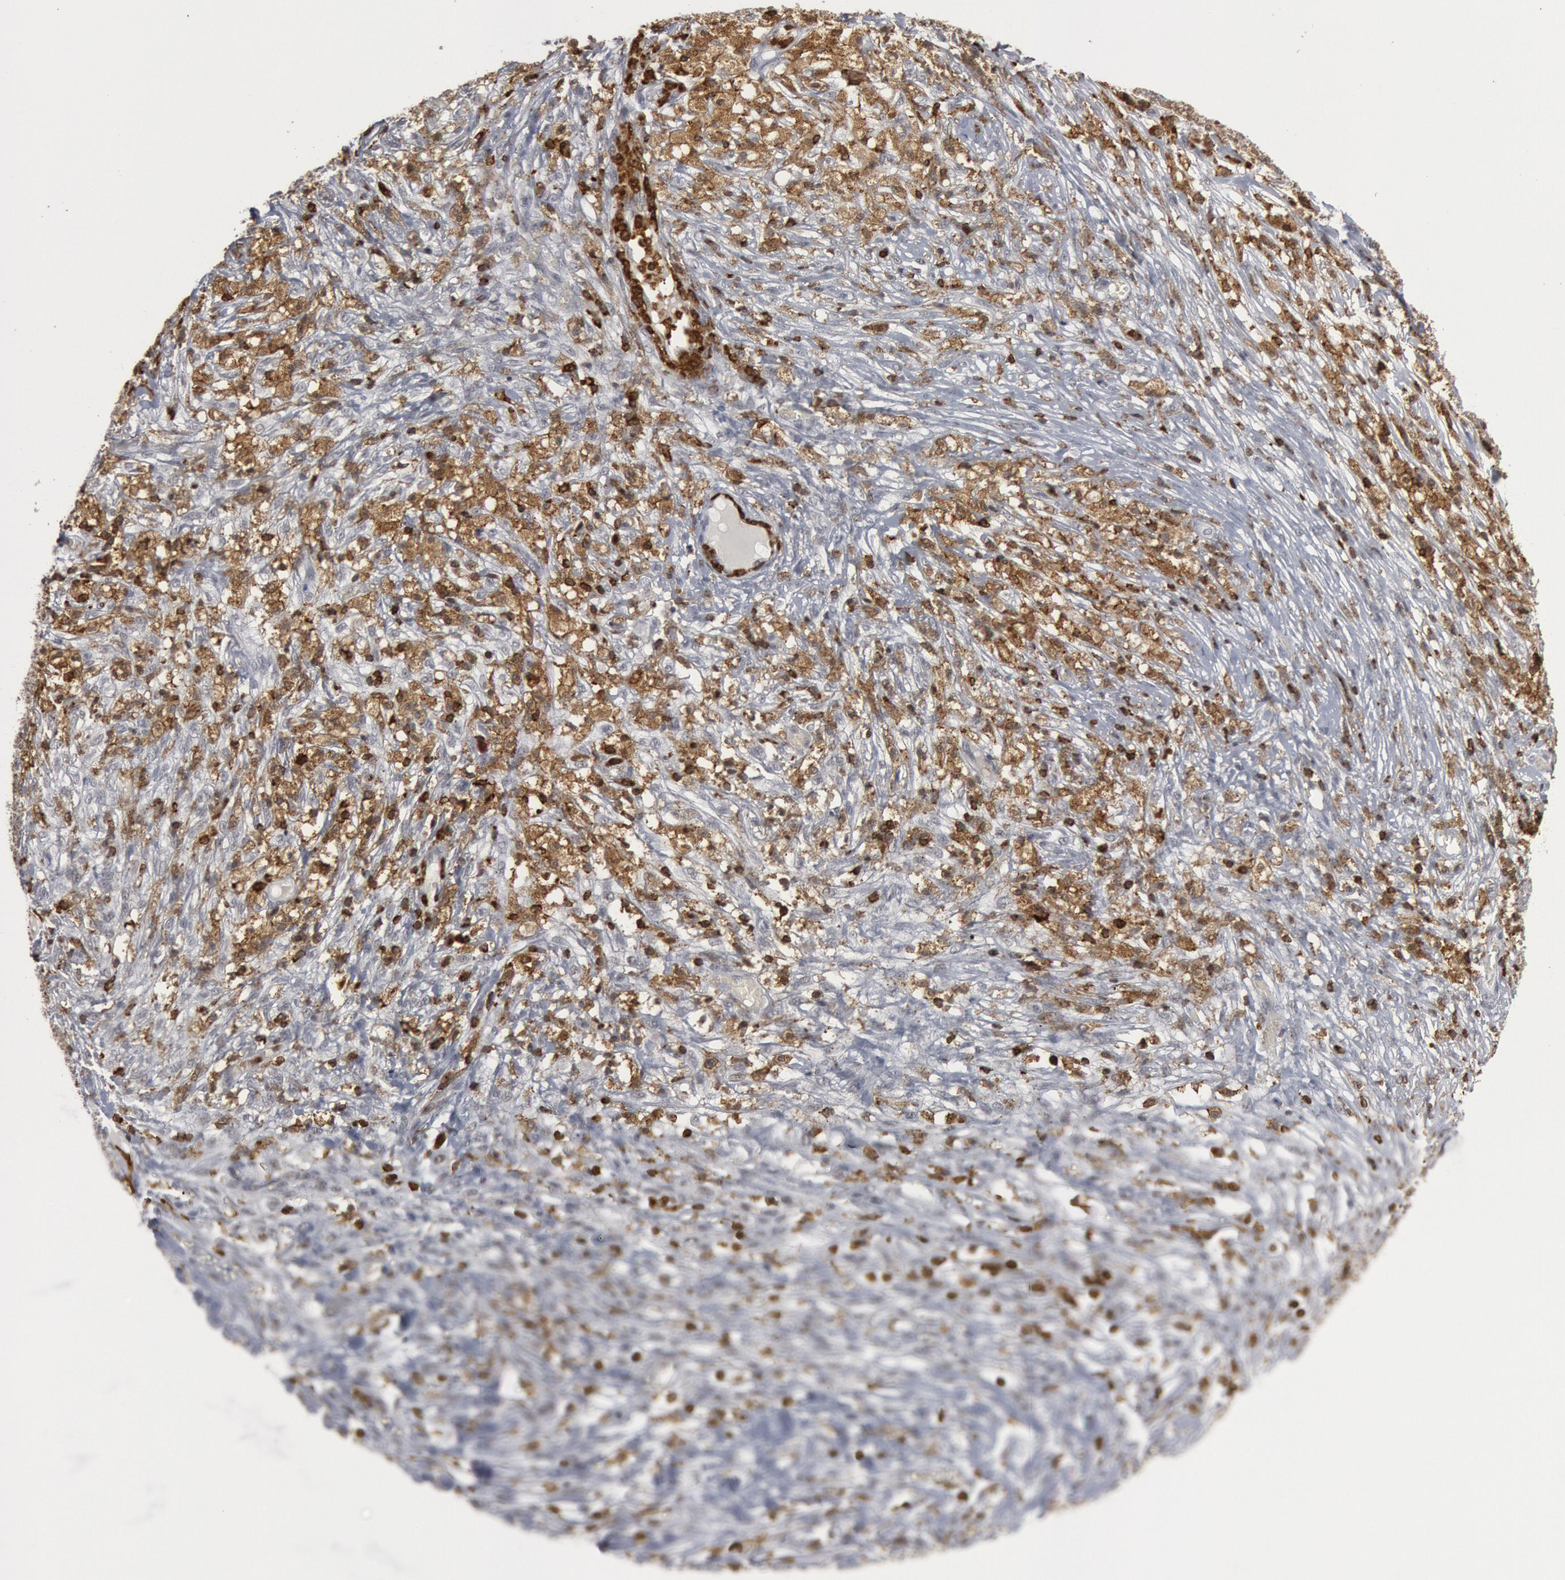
{"staining": {"intensity": "moderate", "quantity": ">75%", "location": "cytoplasmic/membranous,nuclear"}, "tissue": "ovarian cancer", "cell_type": "Tumor cells", "image_type": "cancer", "snomed": [{"axis": "morphology", "description": "Carcinoma, endometroid"}, {"axis": "topography", "description": "Ovary"}], "caption": "DAB immunohistochemical staining of human ovarian cancer displays moderate cytoplasmic/membranous and nuclear protein positivity in approximately >75% of tumor cells.", "gene": "PTPN6", "patient": {"sex": "female", "age": 42}}